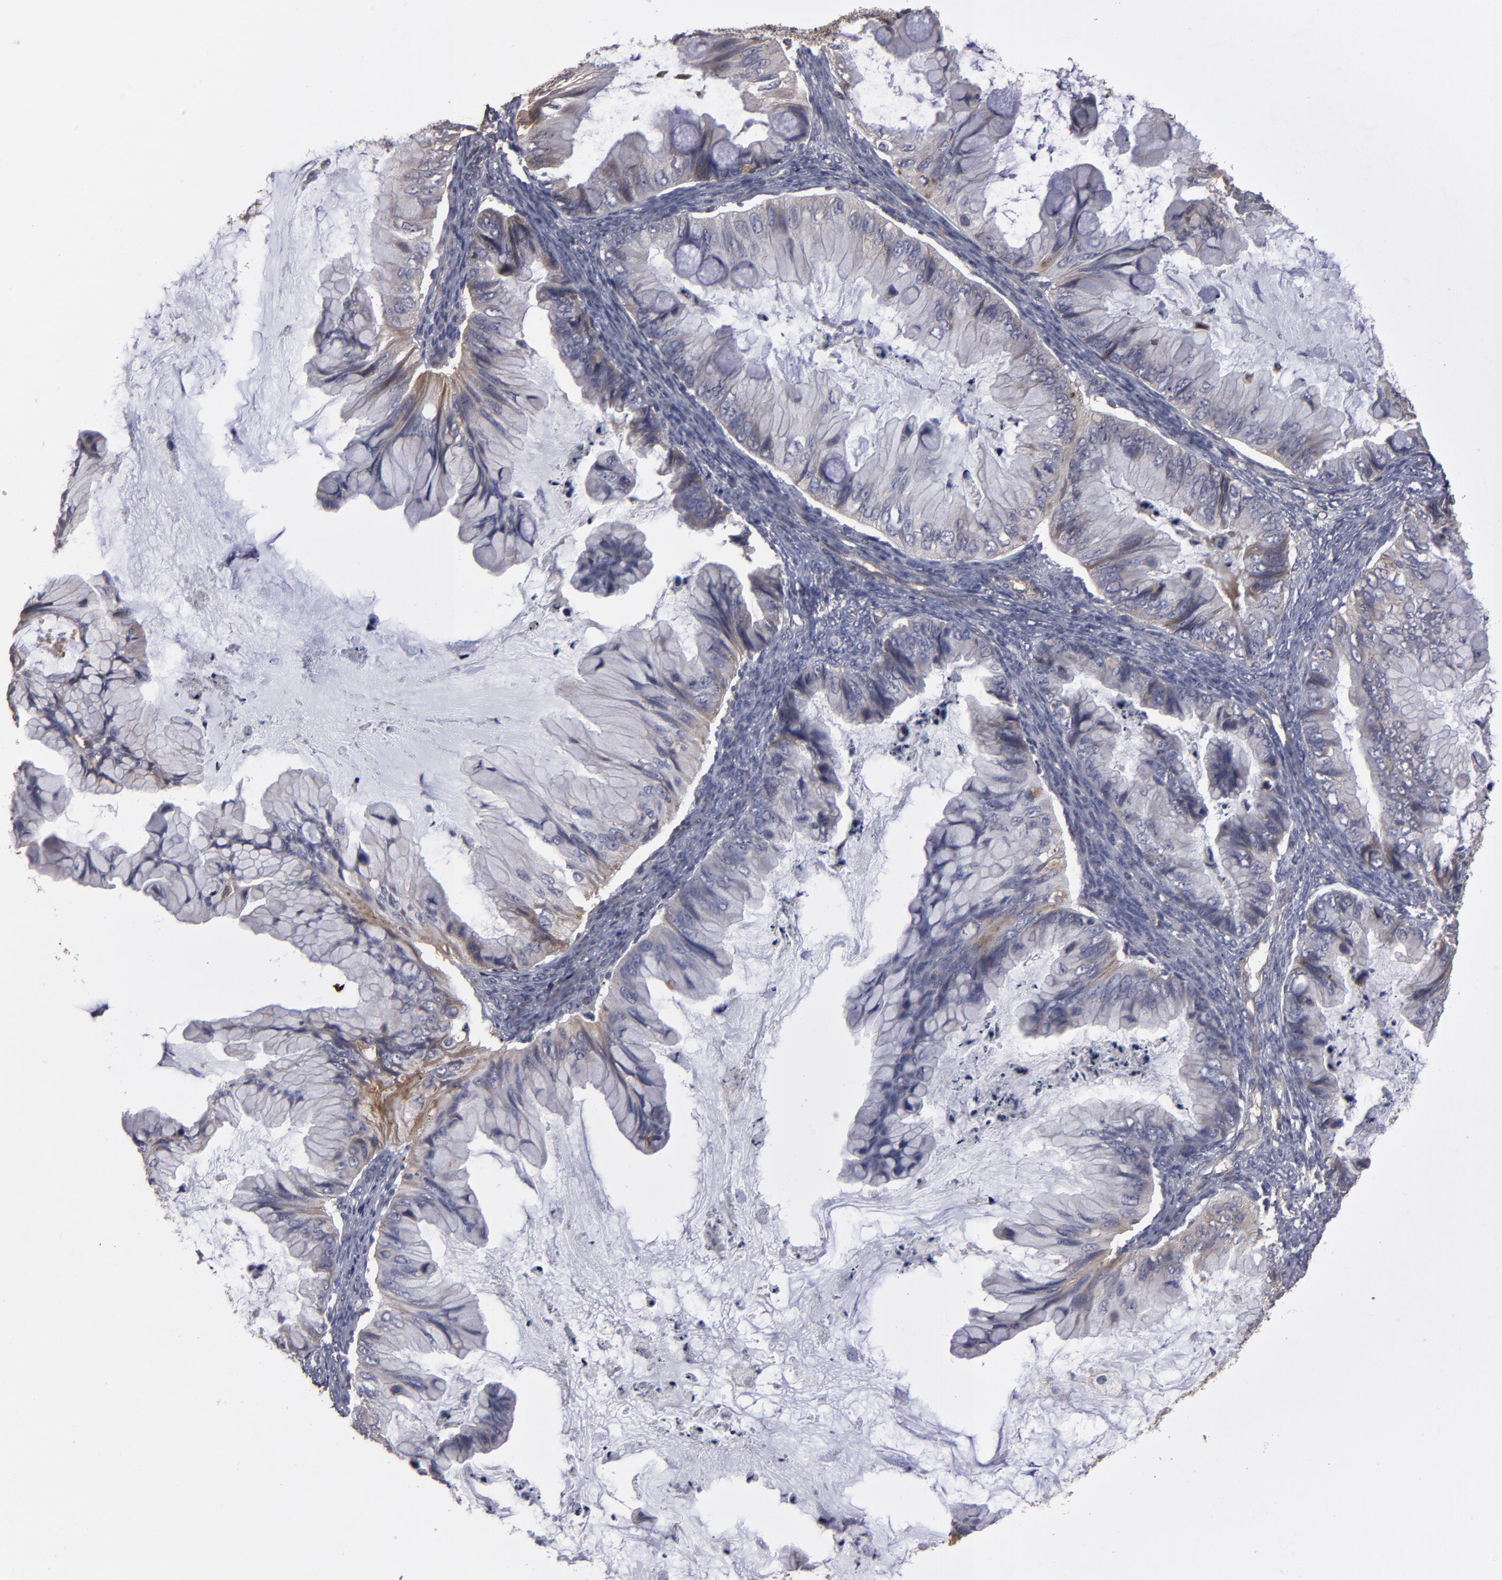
{"staining": {"intensity": "weak", "quantity": "<25%", "location": "cytoplasmic/membranous"}, "tissue": "ovarian cancer", "cell_type": "Tumor cells", "image_type": "cancer", "snomed": [{"axis": "morphology", "description": "Cystadenocarcinoma, mucinous, NOS"}, {"axis": "topography", "description": "Ovary"}], "caption": "This is an immunohistochemistry micrograph of mucinous cystadenocarcinoma (ovarian). There is no expression in tumor cells.", "gene": "ITGB5", "patient": {"sex": "female", "age": 36}}